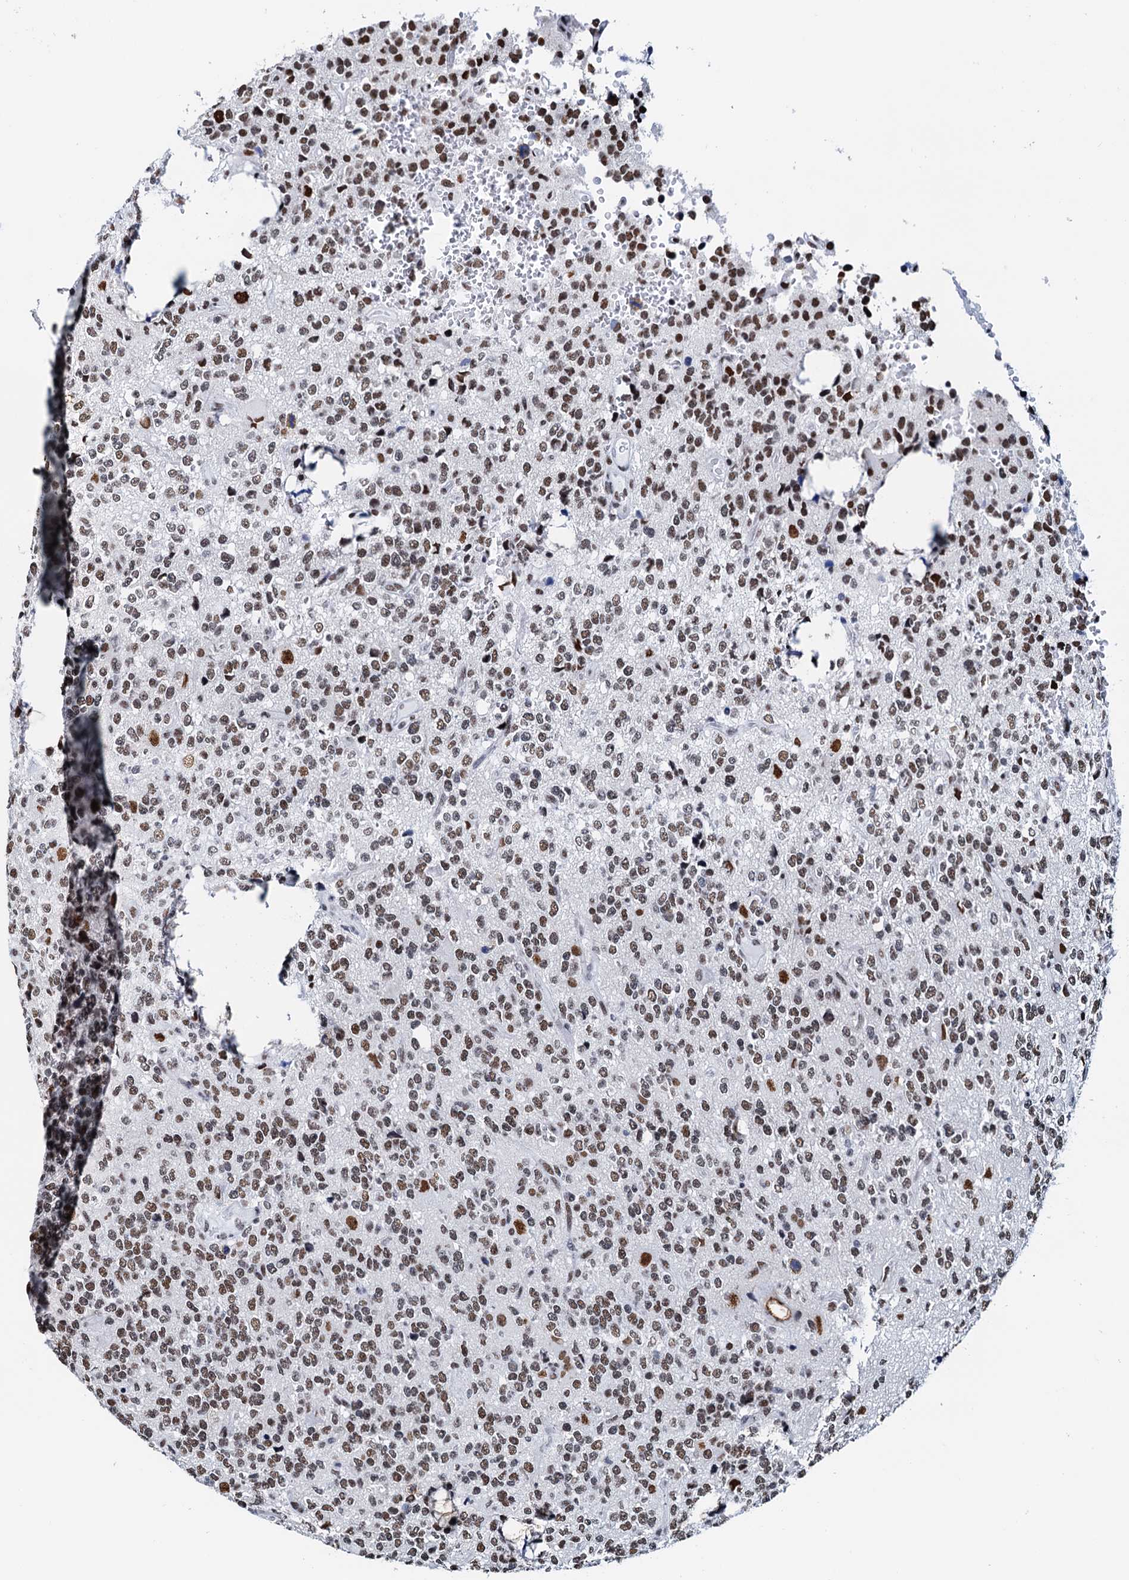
{"staining": {"intensity": "moderate", "quantity": ">75%", "location": "nuclear"}, "tissue": "glioma", "cell_type": "Tumor cells", "image_type": "cancer", "snomed": [{"axis": "morphology", "description": "Glioma, malignant, High grade"}, {"axis": "topography", "description": "Brain"}], "caption": "IHC micrograph of neoplastic tissue: glioma stained using immunohistochemistry (IHC) shows medium levels of moderate protein expression localized specifically in the nuclear of tumor cells, appearing as a nuclear brown color.", "gene": "SLTM", "patient": {"sex": "female", "age": 62}}